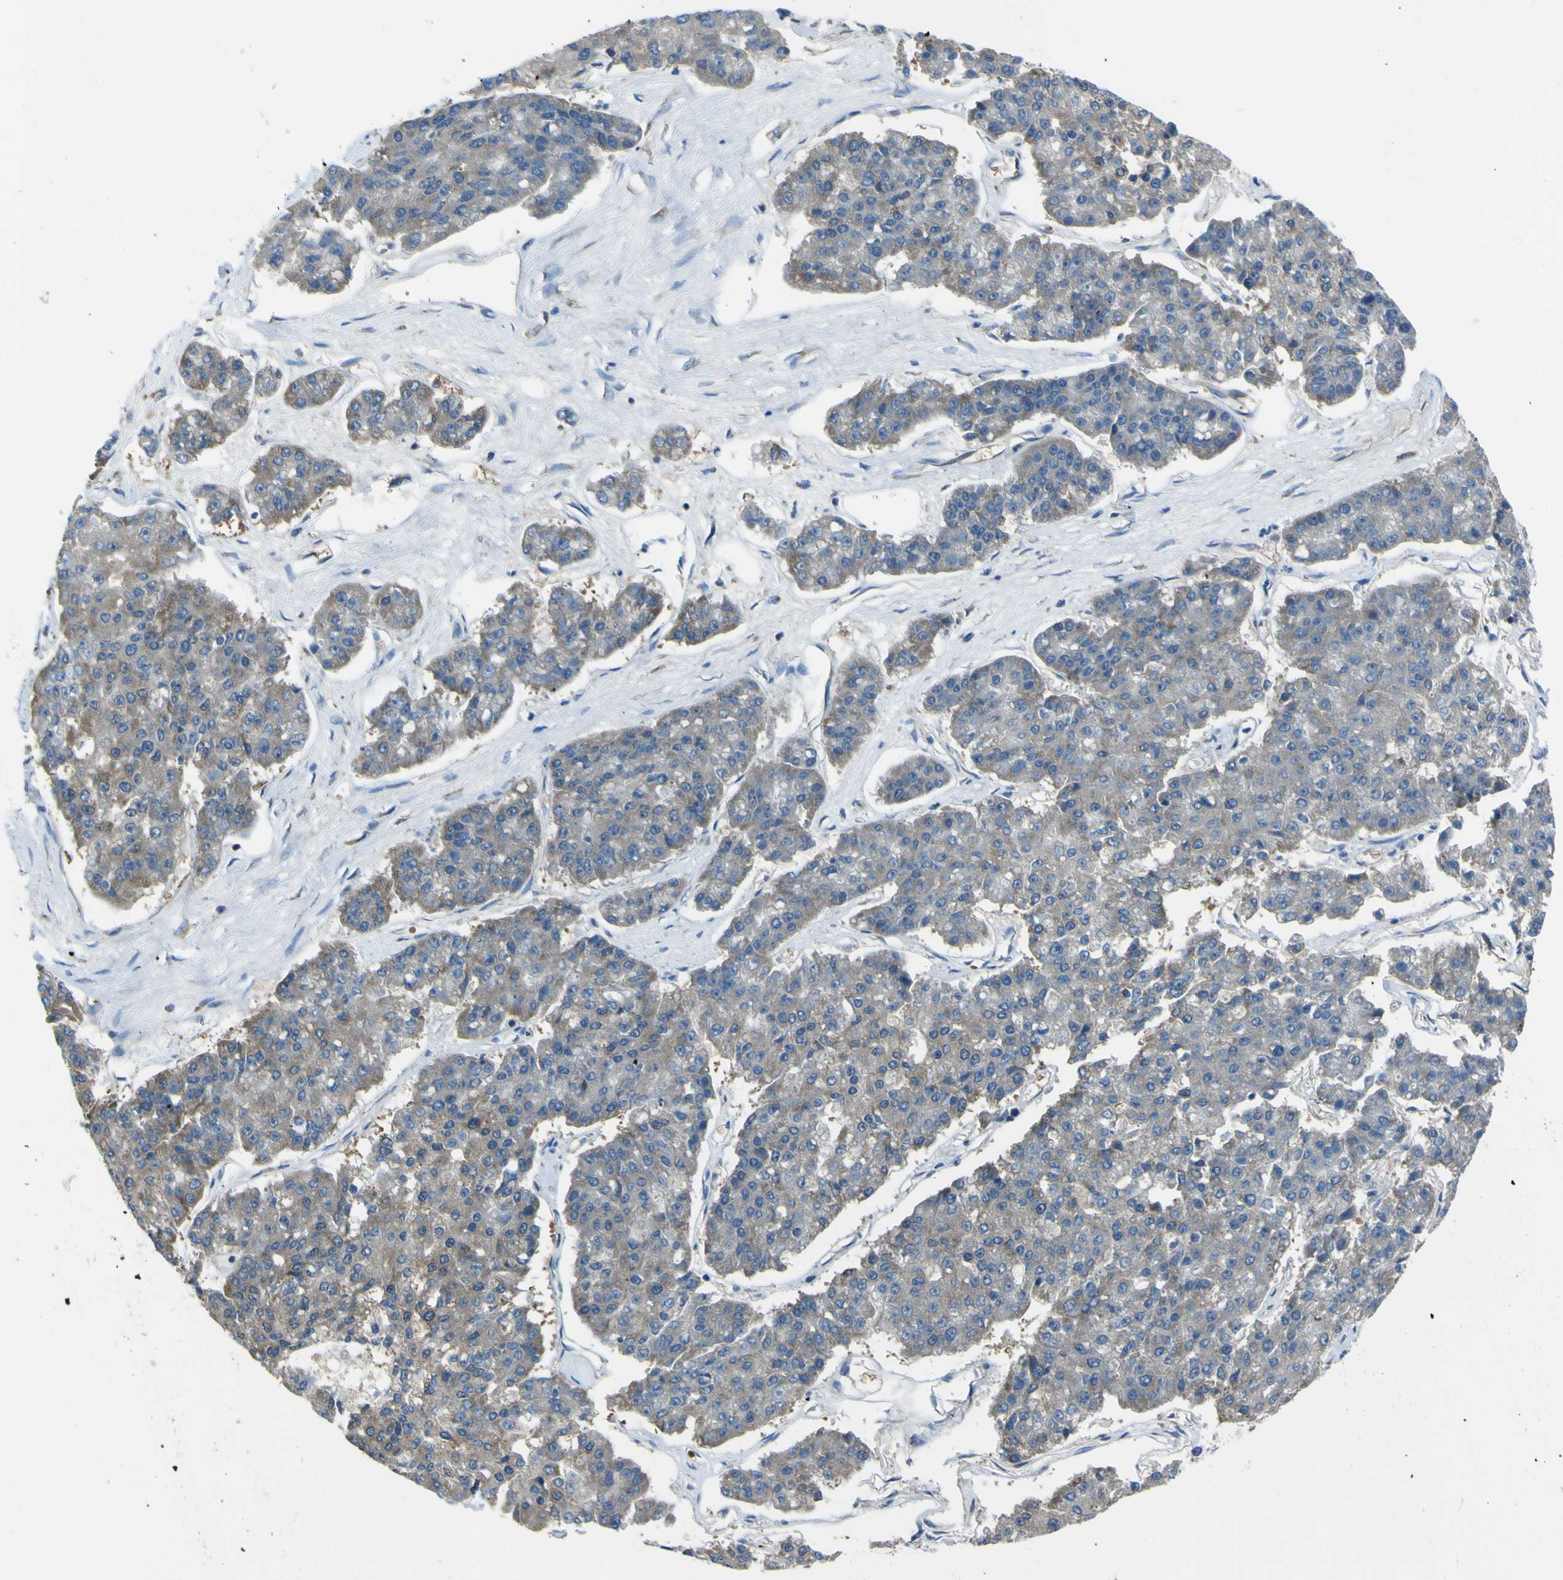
{"staining": {"intensity": "moderate", "quantity": ">75%", "location": "cytoplasmic/membranous"}, "tissue": "pancreatic cancer", "cell_type": "Tumor cells", "image_type": "cancer", "snomed": [{"axis": "morphology", "description": "Adenocarcinoma, NOS"}, {"axis": "topography", "description": "Pancreas"}], "caption": "IHC (DAB) staining of pancreatic adenocarcinoma exhibits moderate cytoplasmic/membranous protein staining in approximately >75% of tumor cells.", "gene": "STIM1", "patient": {"sex": "male", "age": 50}}